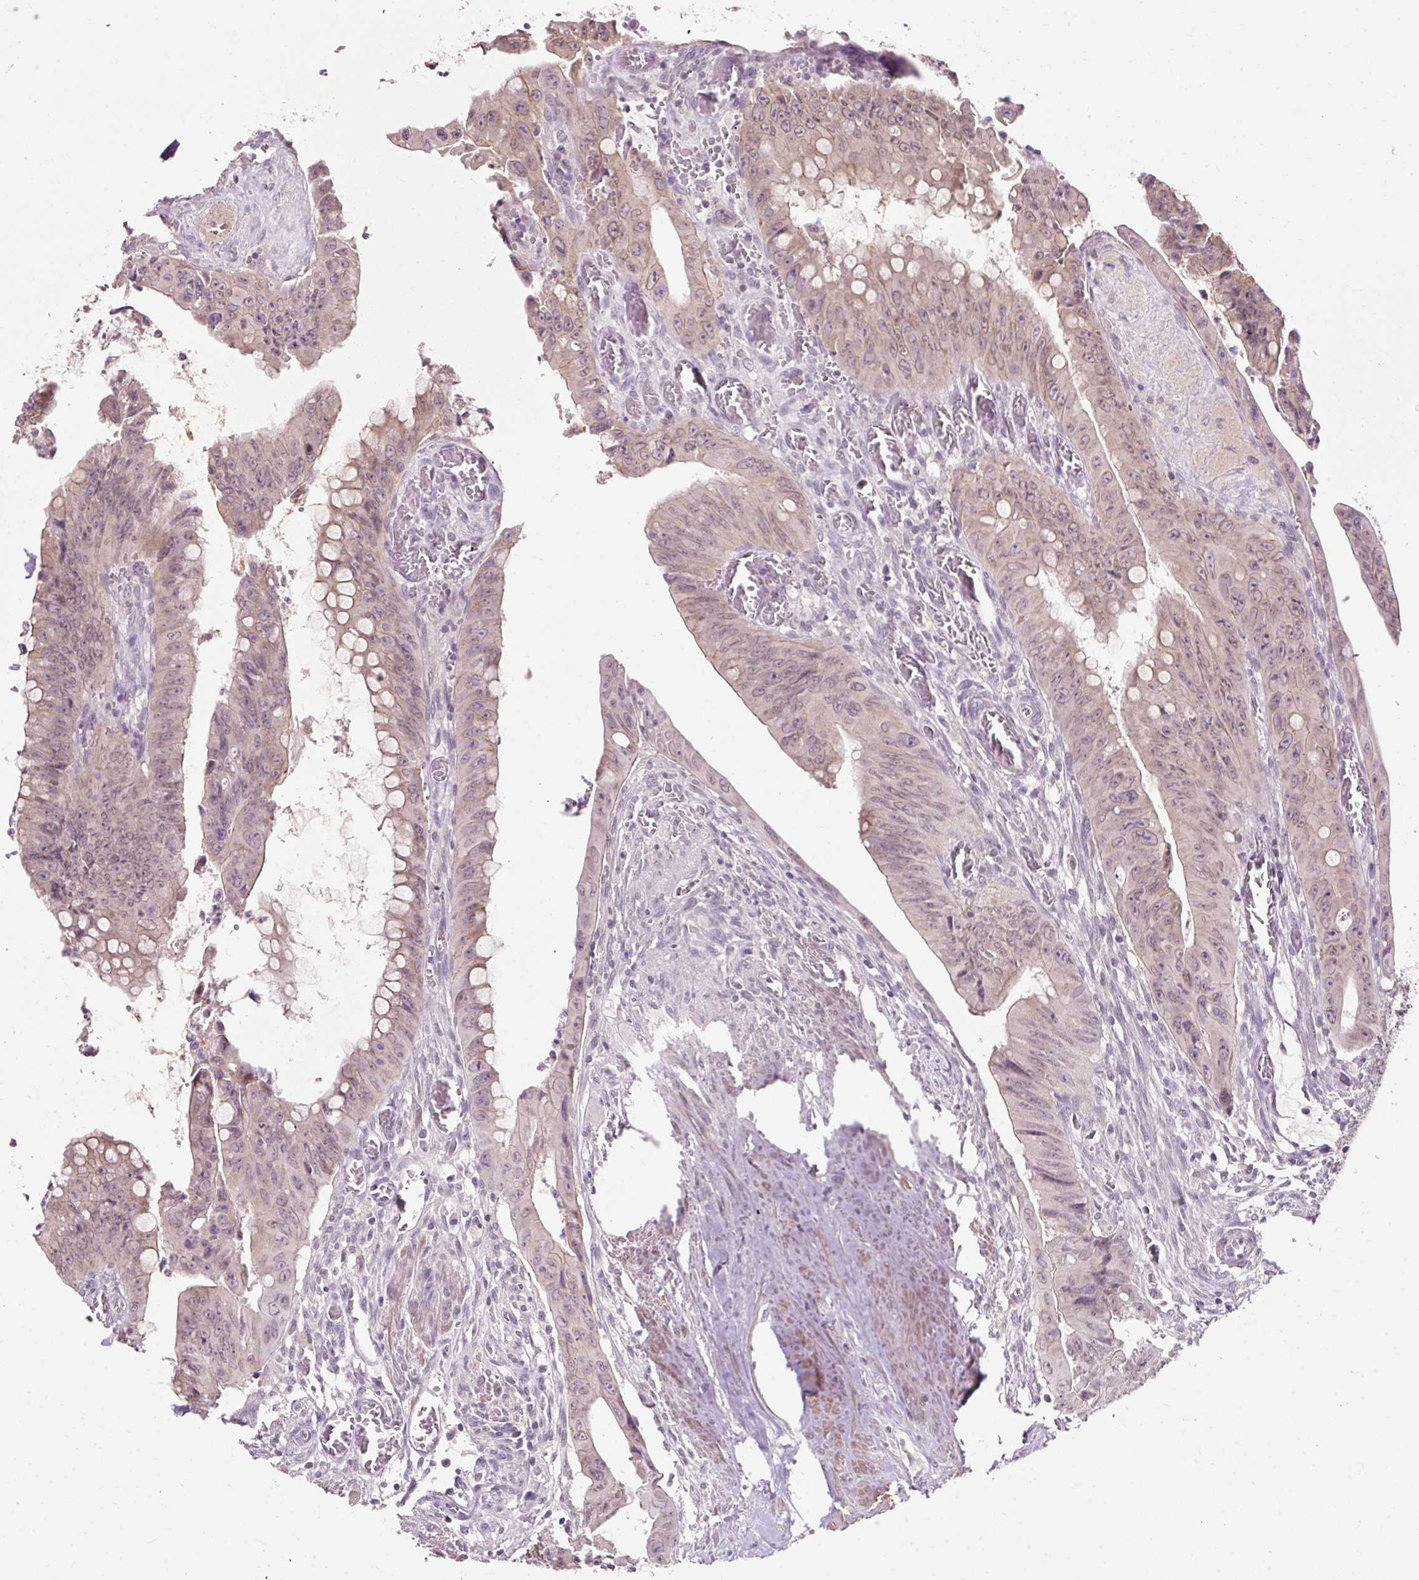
{"staining": {"intensity": "weak", "quantity": "25%-75%", "location": "cytoplasmic/membranous,nuclear"}, "tissue": "colorectal cancer", "cell_type": "Tumor cells", "image_type": "cancer", "snomed": [{"axis": "morphology", "description": "Adenocarcinoma, NOS"}, {"axis": "topography", "description": "Rectum"}], "caption": "Human colorectal cancer (adenocarcinoma) stained for a protein (brown) reveals weak cytoplasmic/membranous and nuclear positive positivity in about 25%-75% of tumor cells.", "gene": "ZNF610", "patient": {"sex": "male", "age": 78}}